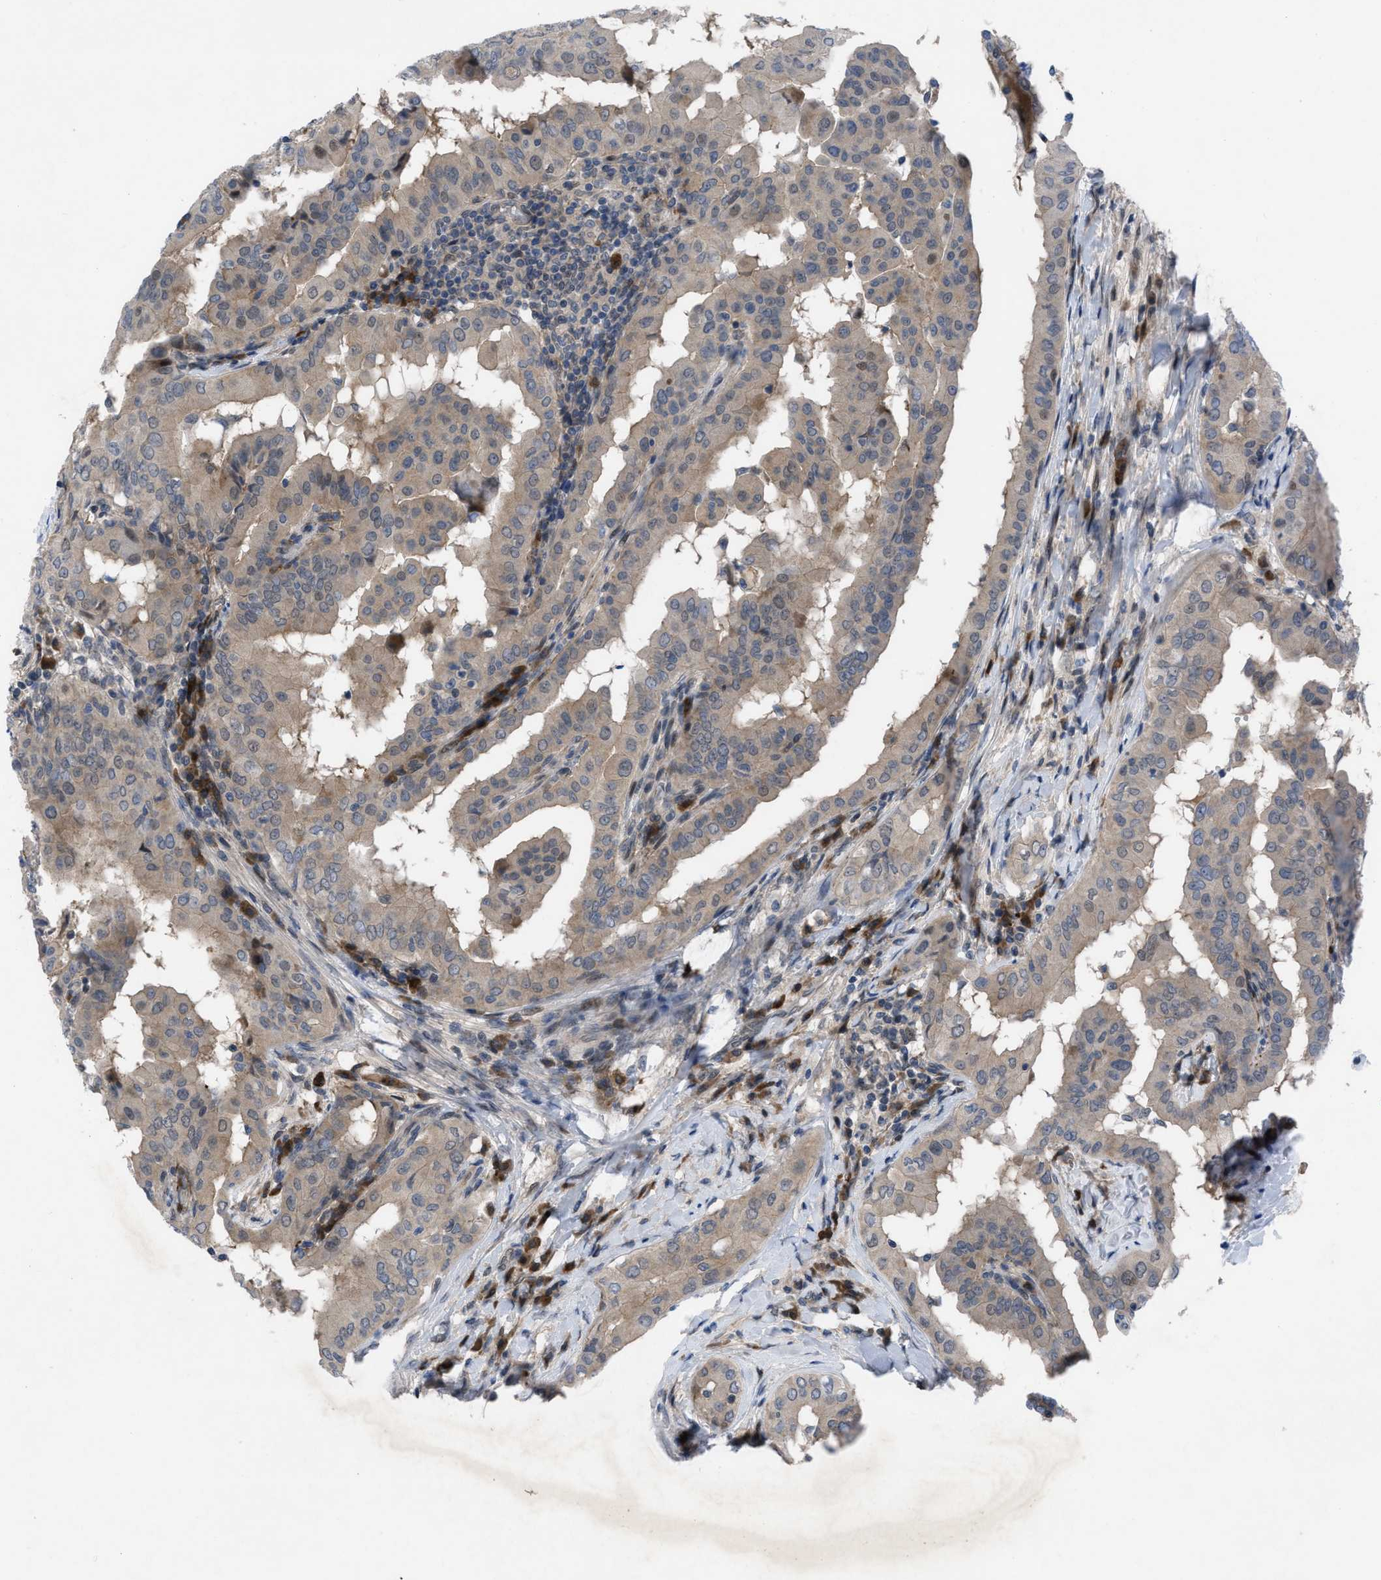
{"staining": {"intensity": "moderate", "quantity": ">75%", "location": "cytoplasmic/membranous"}, "tissue": "thyroid cancer", "cell_type": "Tumor cells", "image_type": "cancer", "snomed": [{"axis": "morphology", "description": "Papillary adenocarcinoma, NOS"}, {"axis": "topography", "description": "Thyroid gland"}], "caption": "Protein staining shows moderate cytoplasmic/membranous expression in about >75% of tumor cells in thyroid cancer (papillary adenocarcinoma).", "gene": "IL17RE", "patient": {"sex": "male", "age": 33}}